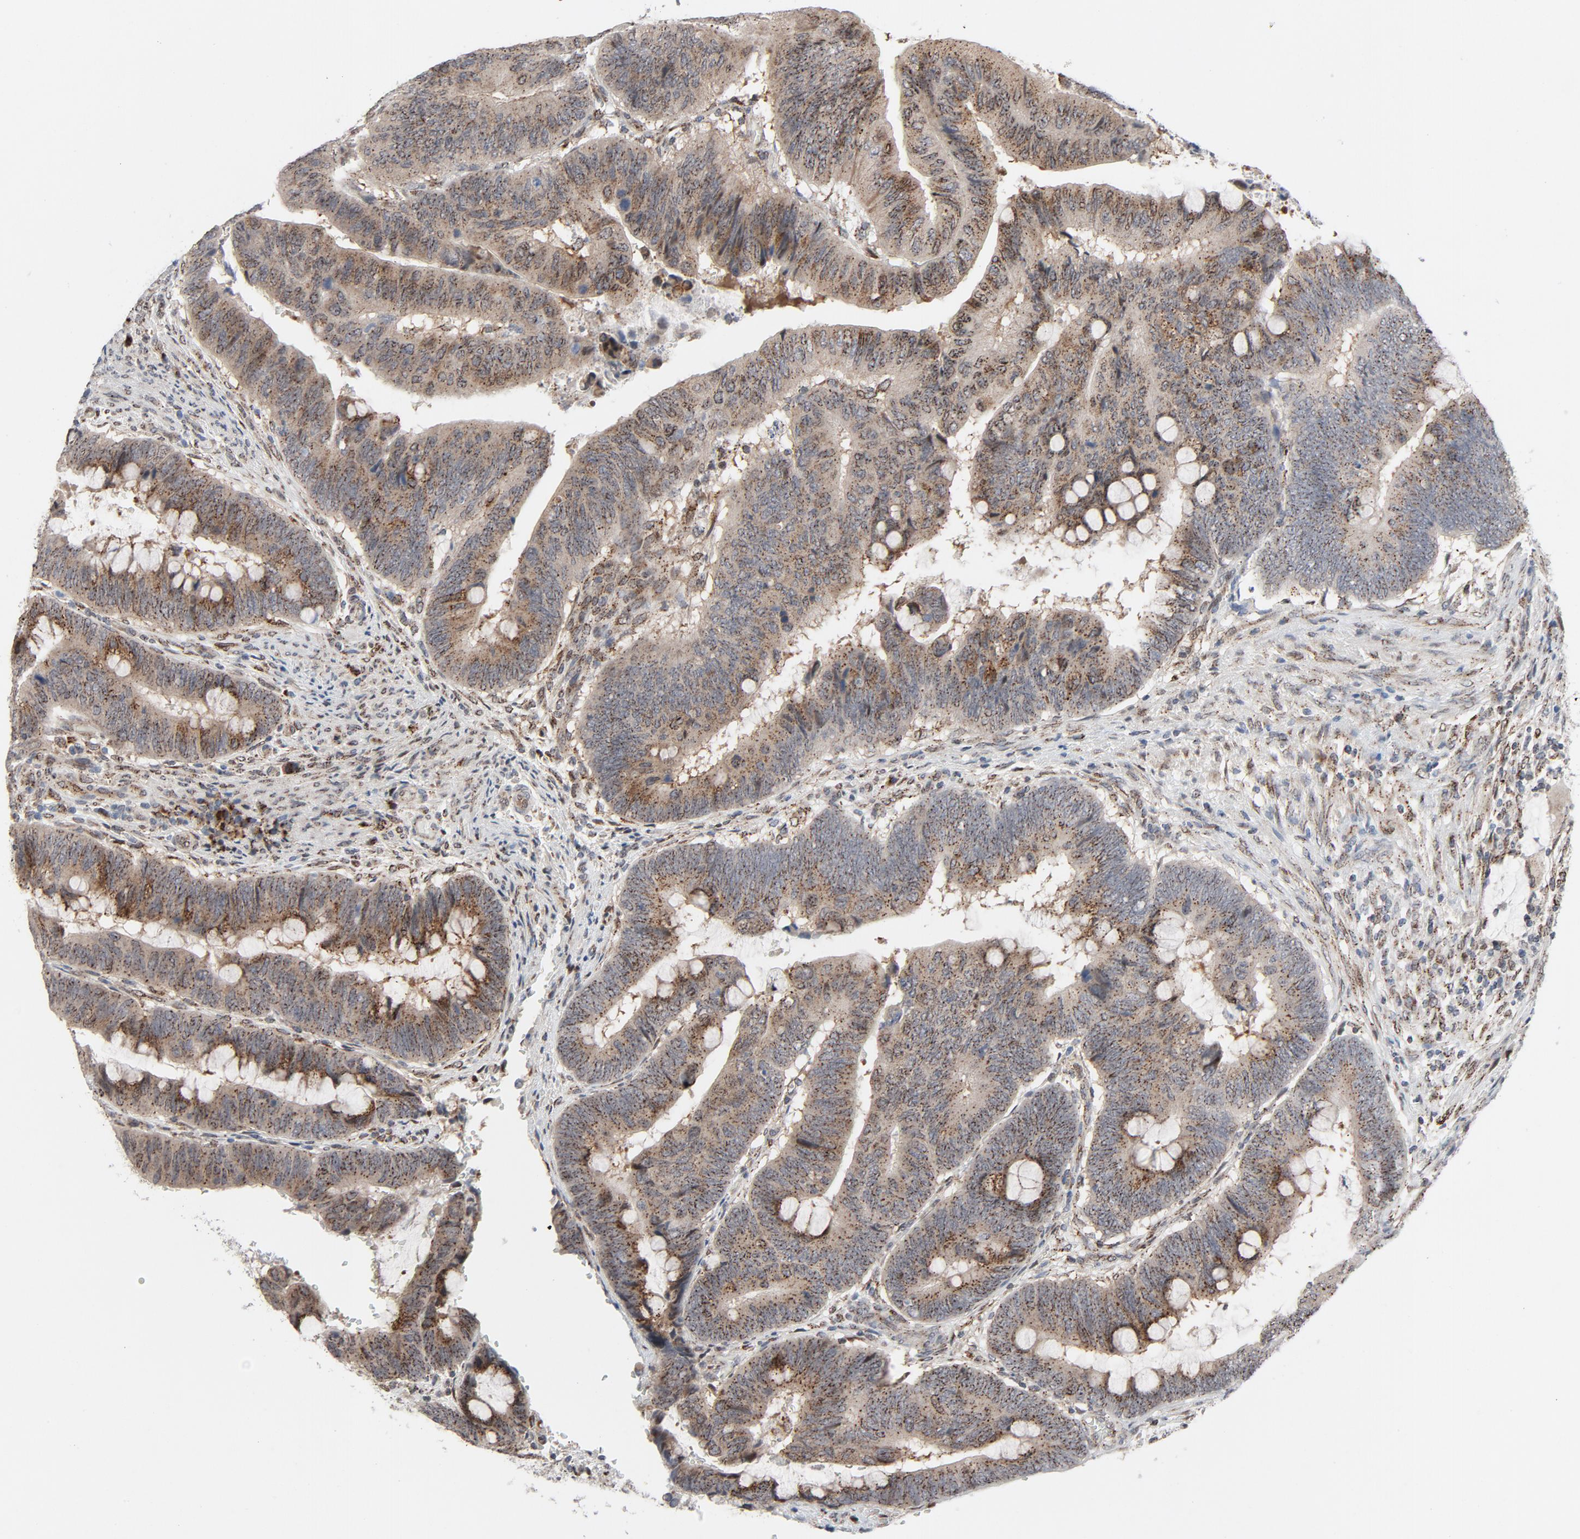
{"staining": {"intensity": "weak", "quantity": ">75%", "location": "cytoplasmic/membranous"}, "tissue": "colorectal cancer", "cell_type": "Tumor cells", "image_type": "cancer", "snomed": [{"axis": "morphology", "description": "Normal tissue, NOS"}, {"axis": "morphology", "description": "Adenocarcinoma, NOS"}, {"axis": "topography", "description": "Rectum"}], "caption": "This micrograph displays IHC staining of human colorectal adenocarcinoma, with low weak cytoplasmic/membranous positivity in about >75% of tumor cells.", "gene": "RPL12", "patient": {"sex": "male", "age": 92}}